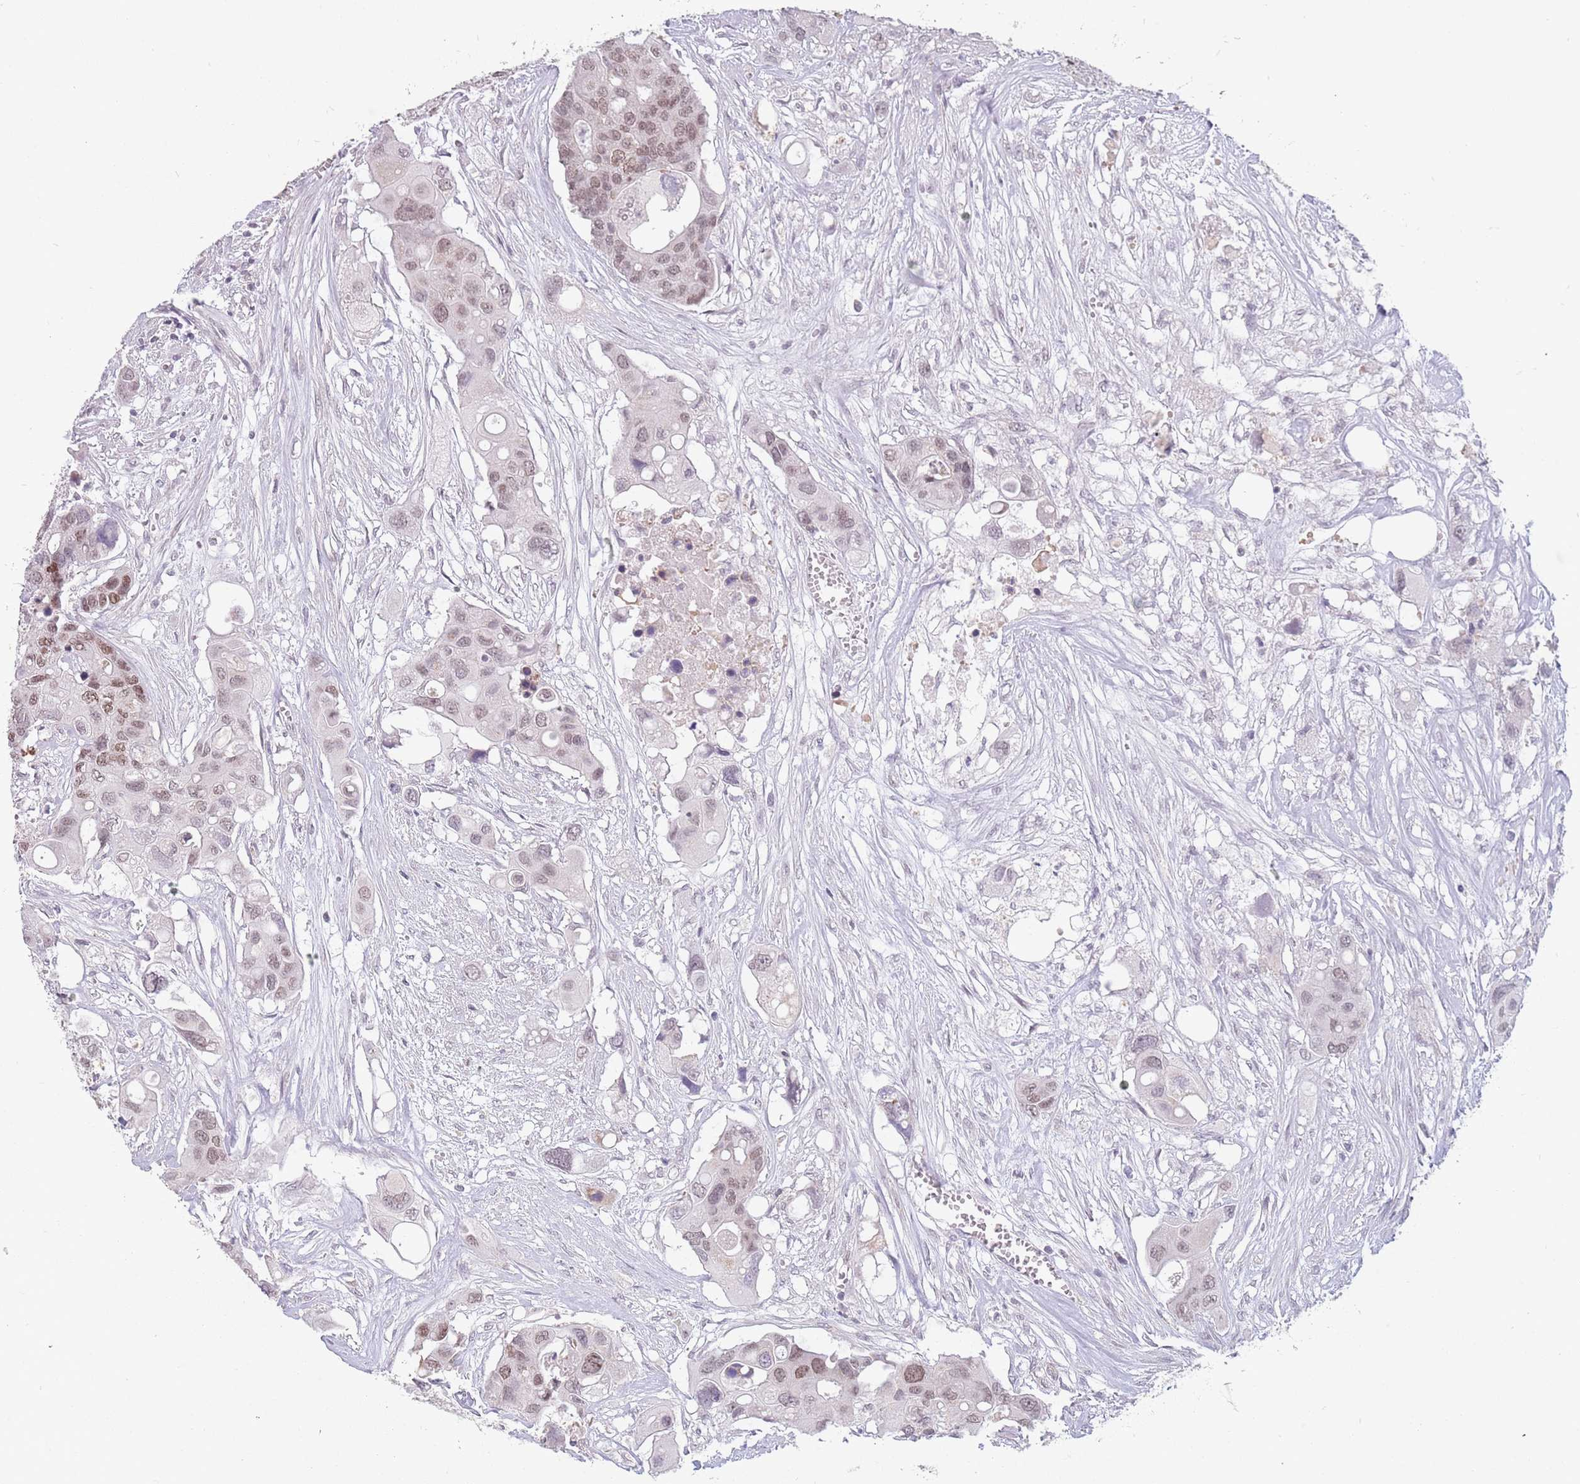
{"staining": {"intensity": "weak", "quantity": ">75%", "location": "nuclear"}, "tissue": "colorectal cancer", "cell_type": "Tumor cells", "image_type": "cancer", "snomed": [{"axis": "morphology", "description": "Adenocarcinoma, NOS"}, {"axis": "topography", "description": "Colon"}], "caption": "Colorectal adenocarcinoma stained for a protein (brown) demonstrates weak nuclear positive staining in approximately >75% of tumor cells.", "gene": "ZNF574", "patient": {"sex": "male", "age": 77}}